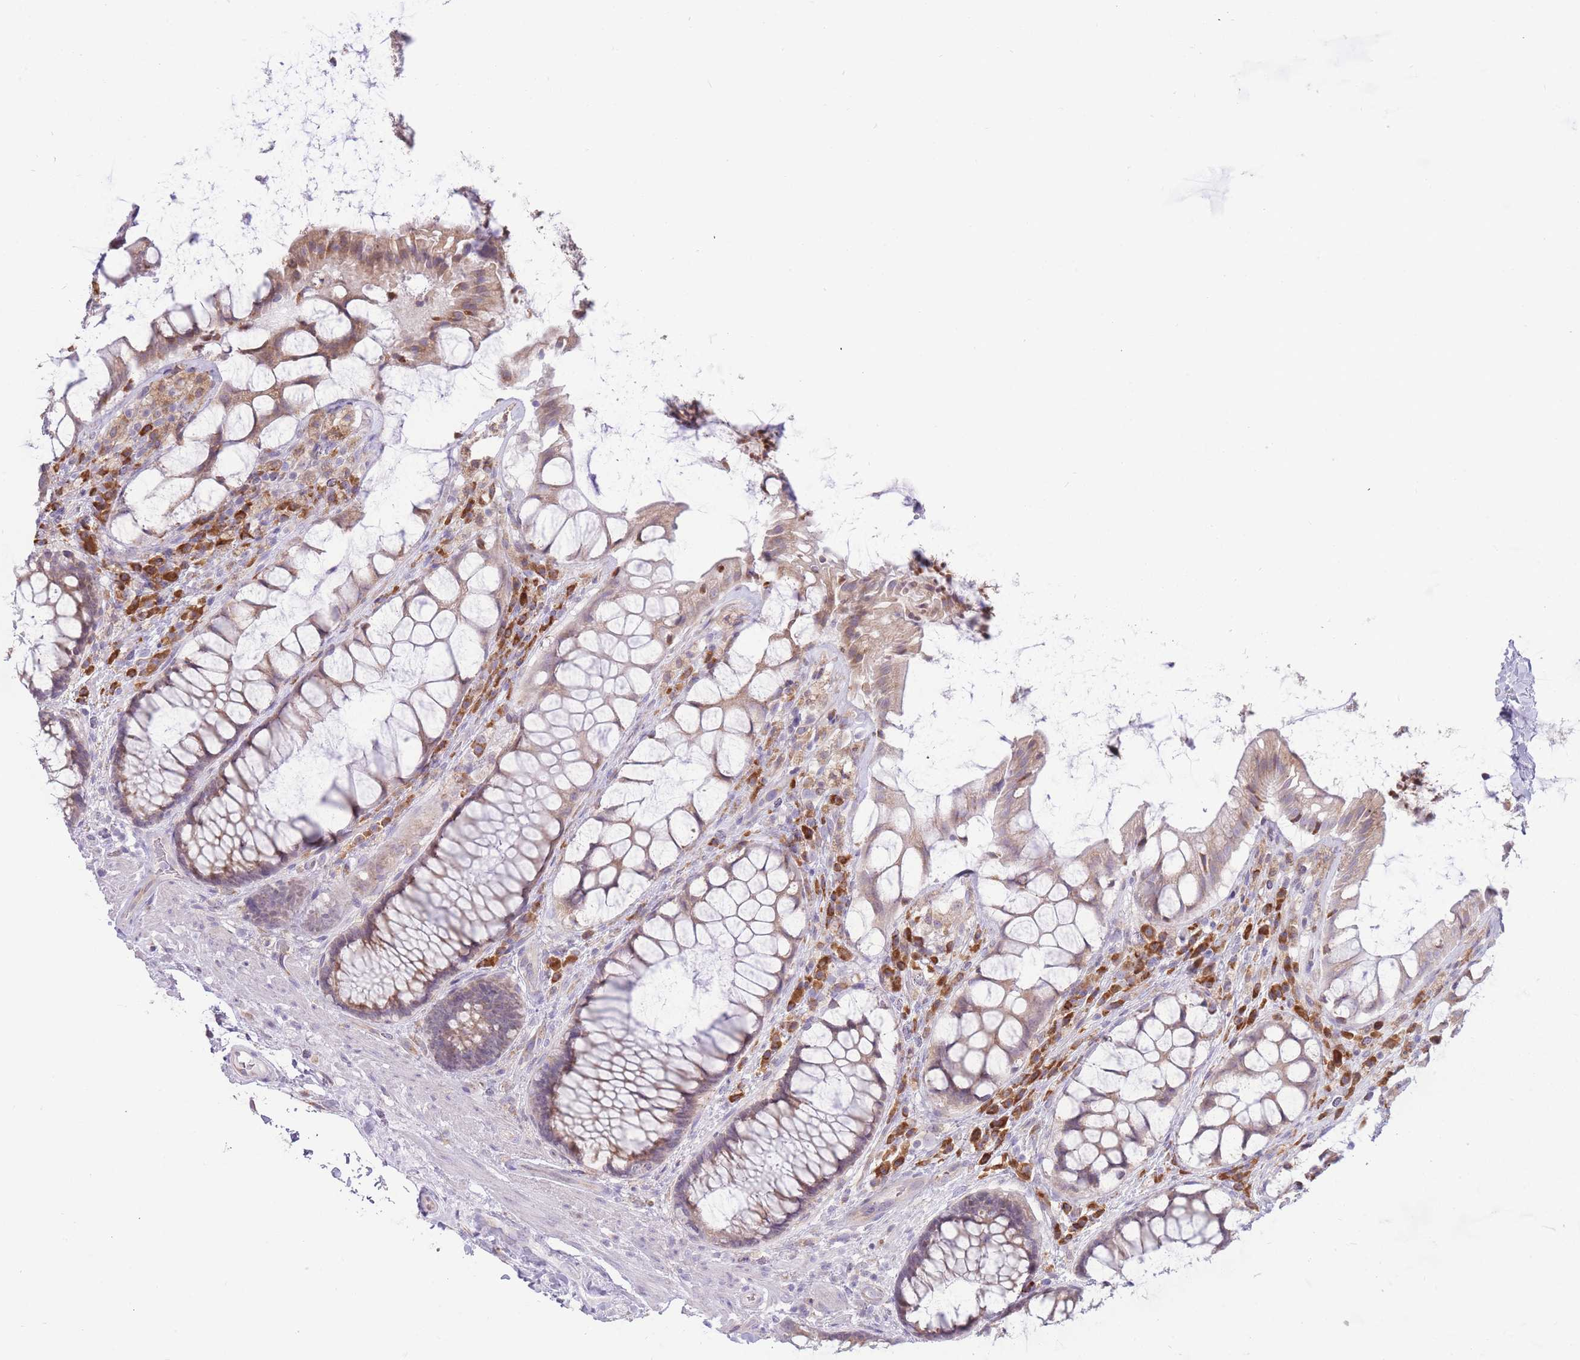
{"staining": {"intensity": "moderate", "quantity": "25%-75%", "location": "cytoplasmic/membranous"}, "tissue": "rectum", "cell_type": "Glandular cells", "image_type": "normal", "snomed": [{"axis": "morphology", "description": "Normal tissue, NOS"}, {"axis": "topography", "description": "Rectum"}], "caption": "Protein staining of unremarkable rectum demonstrates moderate cytoplasmic/membranous positivity in approximately 25%-75% of glandular cells.", "gene": "TRAPPC5", "patient": {"sex": "female", "age": 58}}